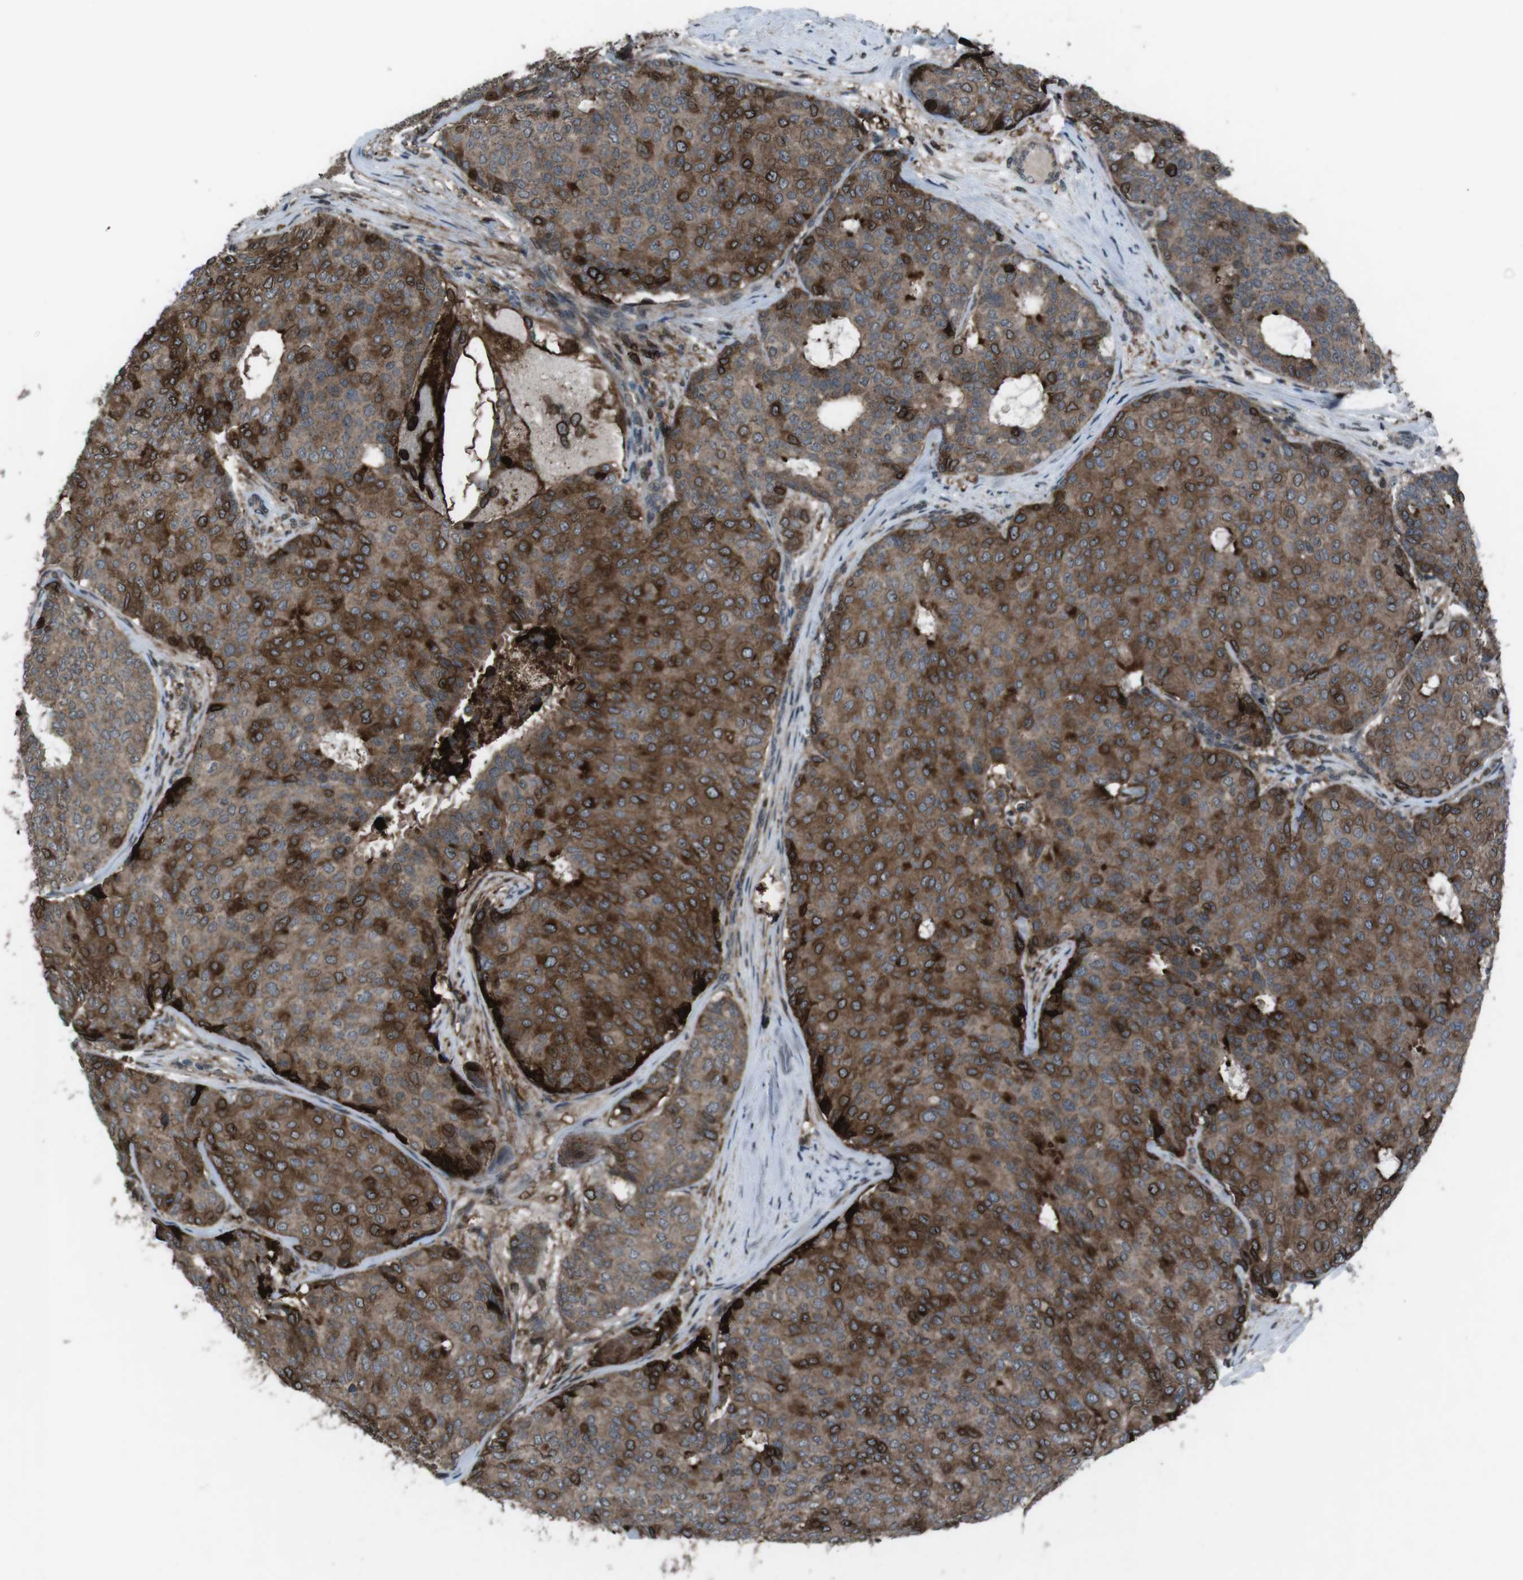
{"staining": {"intensity": "strong", "quantity": ">75%", "location": "cytoplasmic/membranous,nuclear"}, "tissue": "breast cancer", "cell_type": "Tumor cells", "image_type": "cancer", "snomed": [{"axis": "morphology", "description": "Duct carcinoma"}, {"axis": "topography", "description": "Breast"}], "caption": "Human breast cancer (infiltrating ductal carcinoma) stained for a protein (brown) reveals strong cytoplasmic/membranous and nuclear positive staining in about >75% of tumor cells.", "gene": "GDF10", "patient": {"sex": "female", "age": 75}}